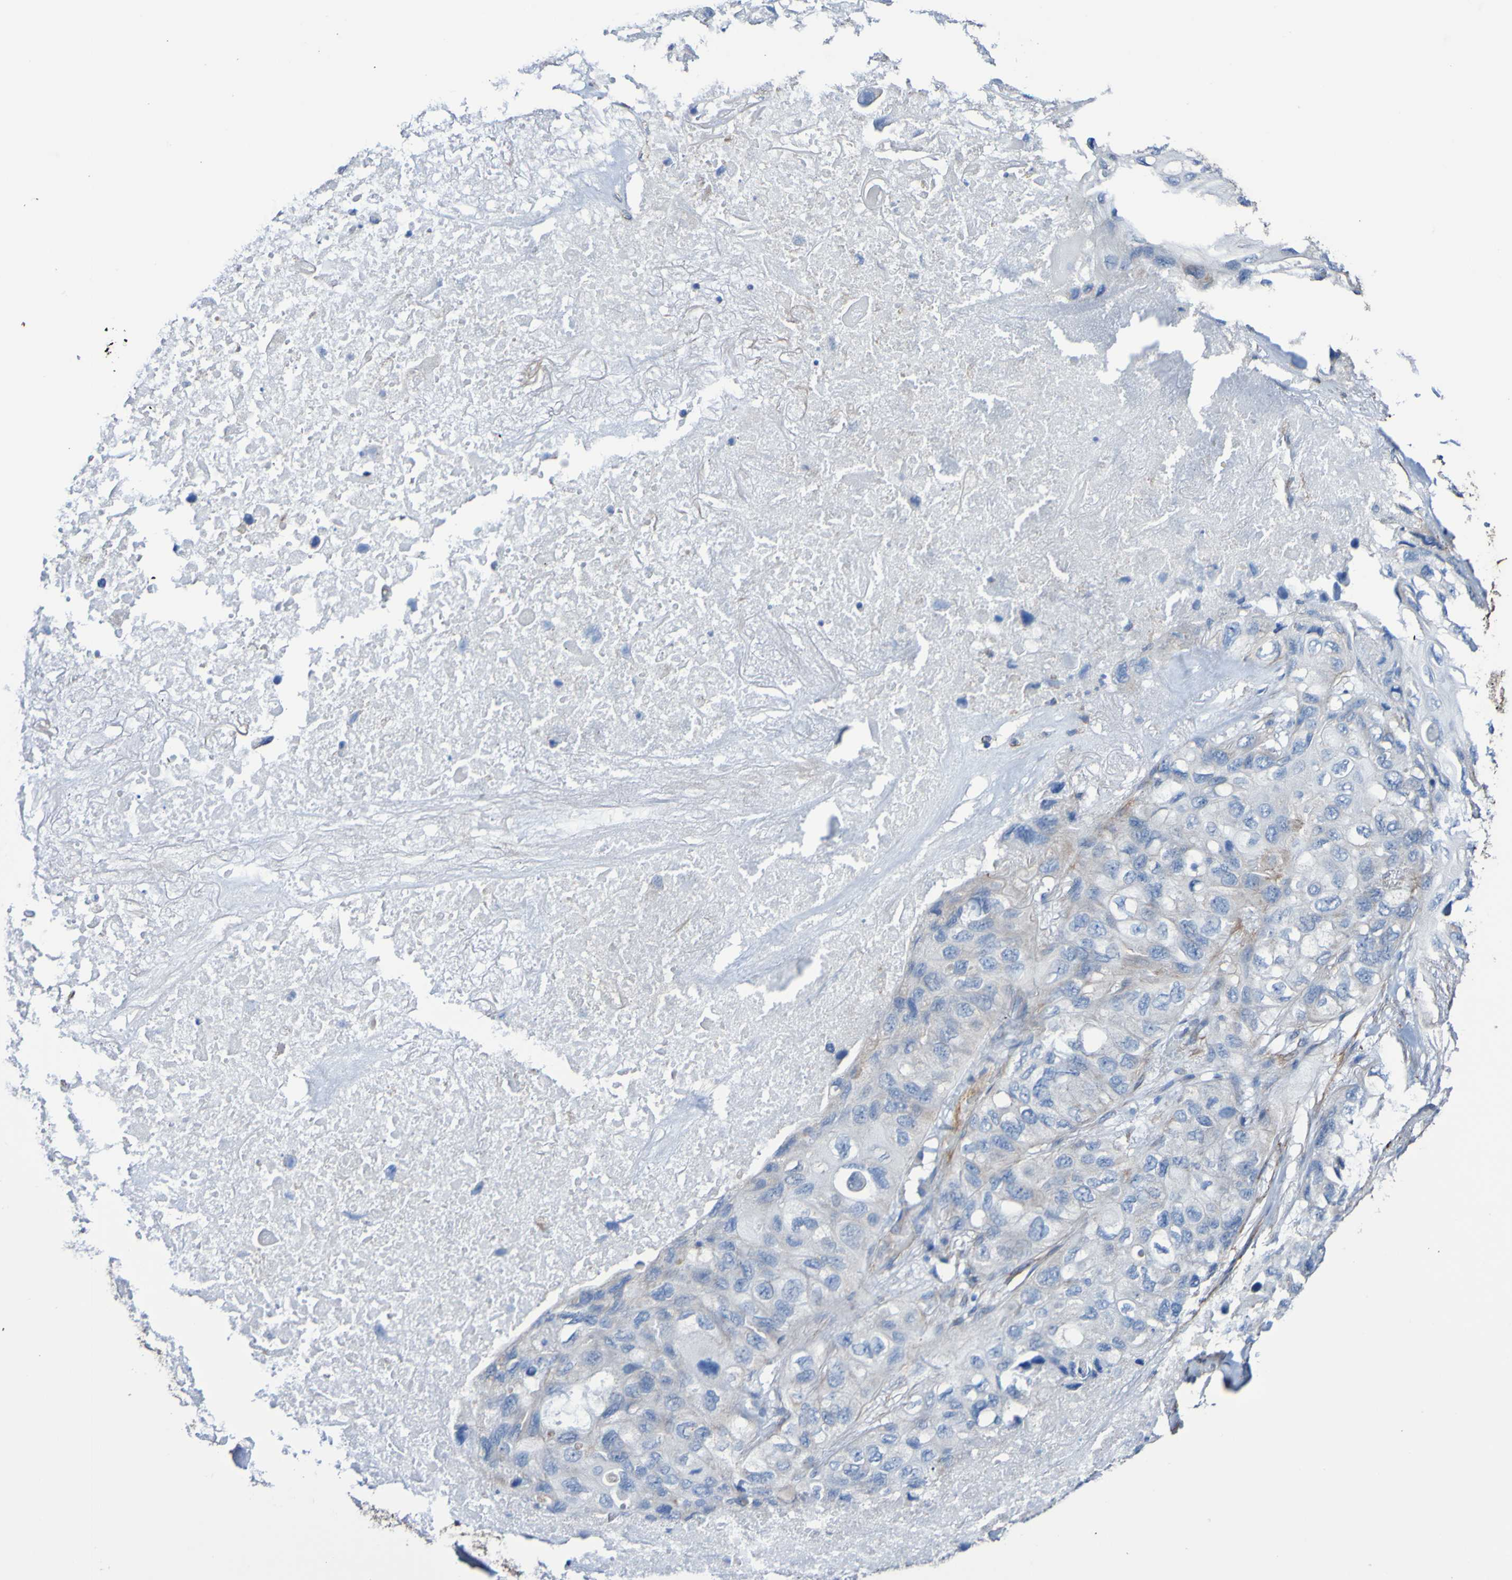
{"staining": {"intensity": "negative", "quantity": "none", "location": "none"}, "tissue": "lung cancer", "cell_type": "Tumor cells", "image_type": "cancer", "snomed": [{"axis": "morphology", "description": "Squamous cell carcinoma, NOS"}, {"axis": "topography", "description": "Lung"}], "caption": "Immunohistochemical staining of lung squamous cell carcinoma displays no significant positivity in tumor cells. The staining was performed using DAB to visualize the protein expression in brown, while the nuclei were stained in blue with hematoxylin (Magnification: 20x).", "gene": "ELMOD3", "patient": {"sex": "female", "age": 73}}